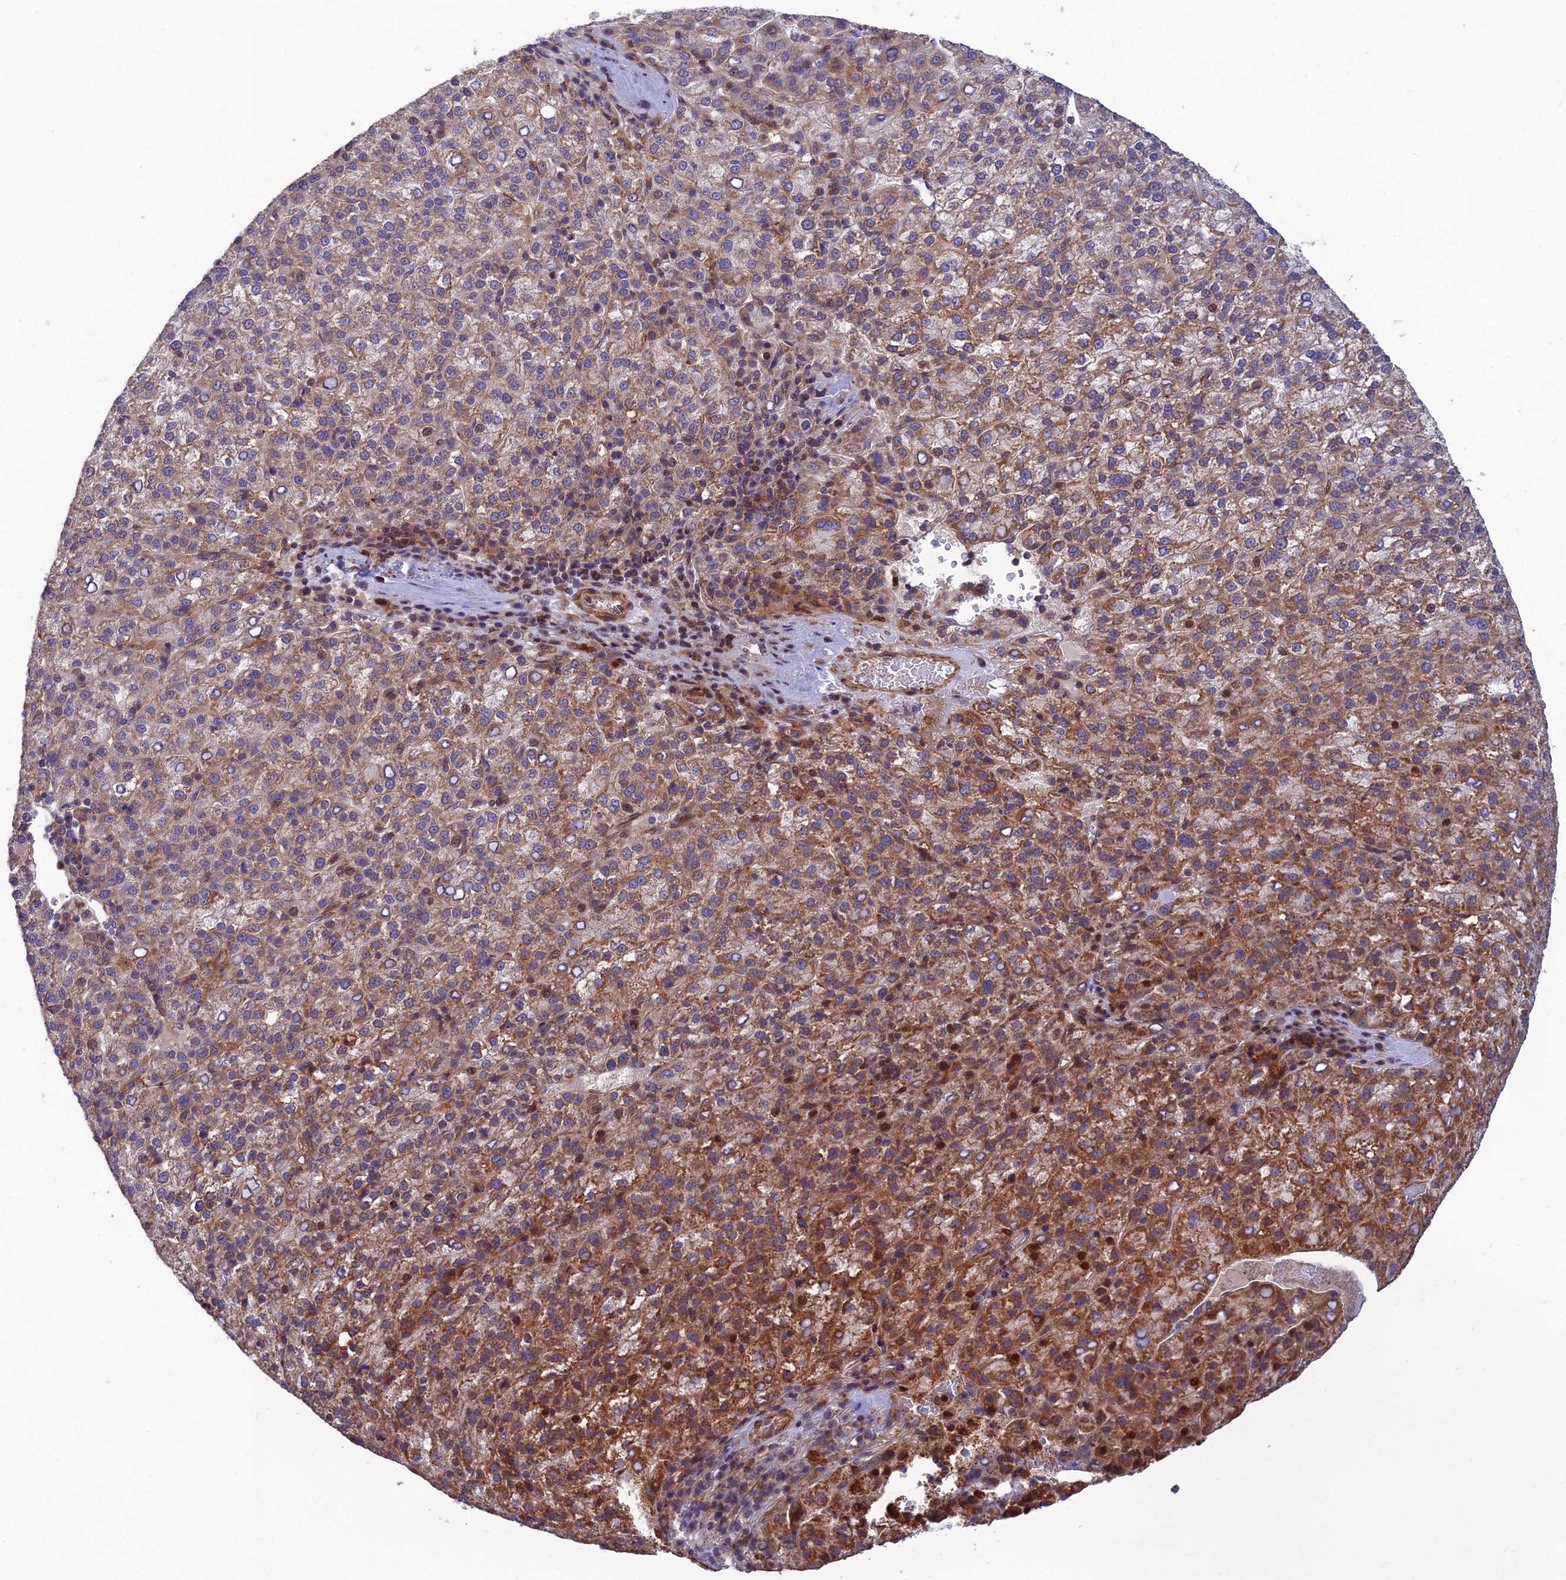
{"staining": {"intensity": "moderate", "quantity": "25%-75%", "location": "cytoplasmic/membranous"}, "tissue": "liver cancer", "cell_type": "Tumor cells", "image_type": "cancer", "snomed": [{"axis": "morphology", "description": "Carcinoma, Hepatocellular, NOS"}, {"axis": "topography", "description": "Liver"}], "caption": "A brown stain highlights moderate cytoplasmic/membranous staining of a protein in human liver cancer tumor cells.", "gene": "RELCH", "patient": {"sex": "female", "age": 58}}